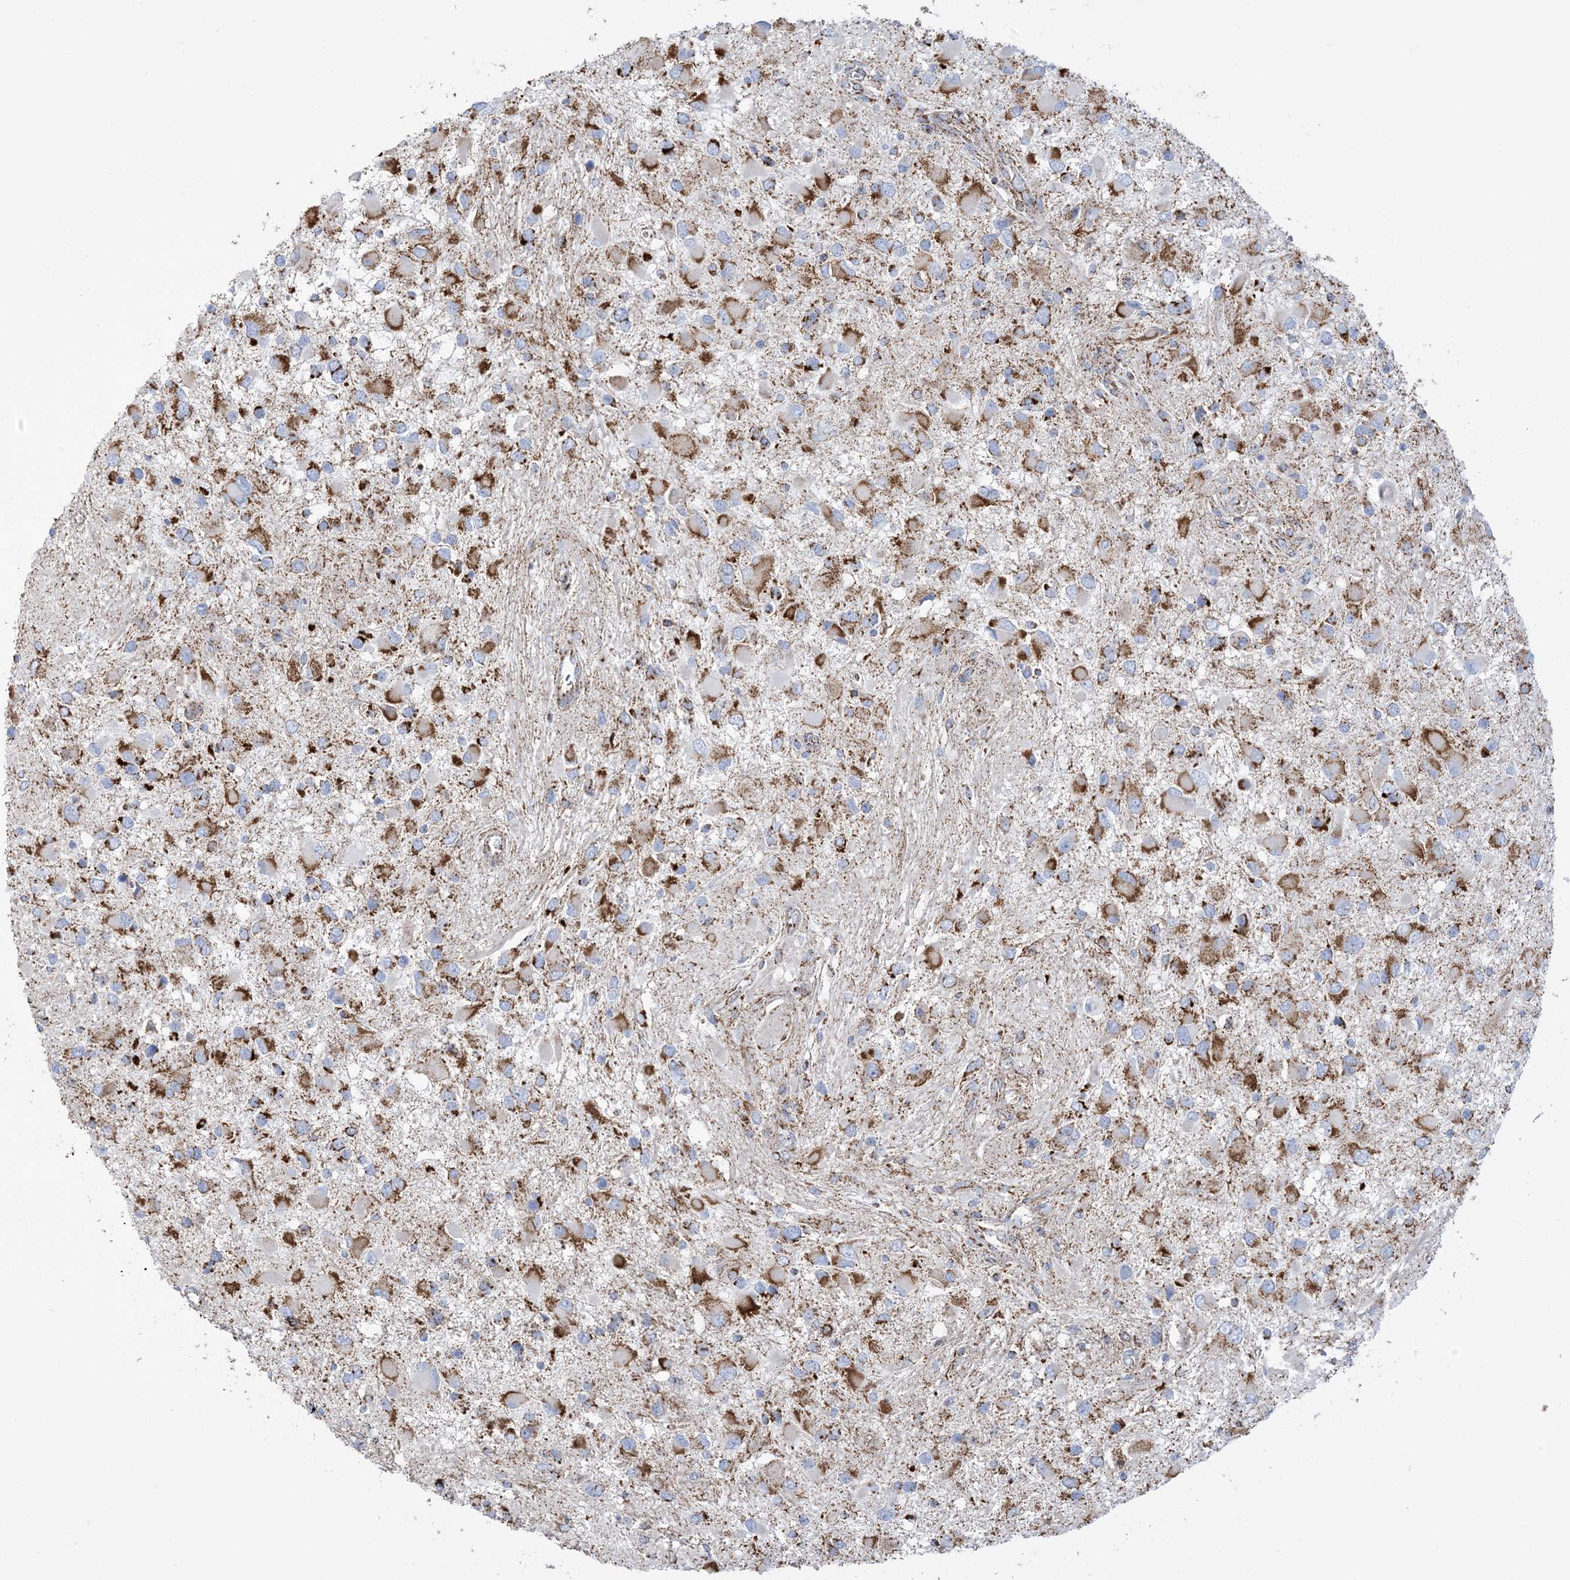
{"staining": {"intensity": "moderate", "quantity": ">75%", "location": "cytoplasmic/membranous"}, "tissue": "glioma", "cell_type": "Tumor cells", "image_type": "cancer", "snomed": [{"axis": "morphology", "description": "Glioma, malignant, High grade"}, {"axis": "topography", "description": "Brain"}], "caption": "Protein expression analysis of malignant glioma (high-grade) shows moderate cytoplasmic/membranous staining in approximately >75% of tumor cells.", "gene": "SAMM50", "patient": {"sex": "male", "age": 53}}